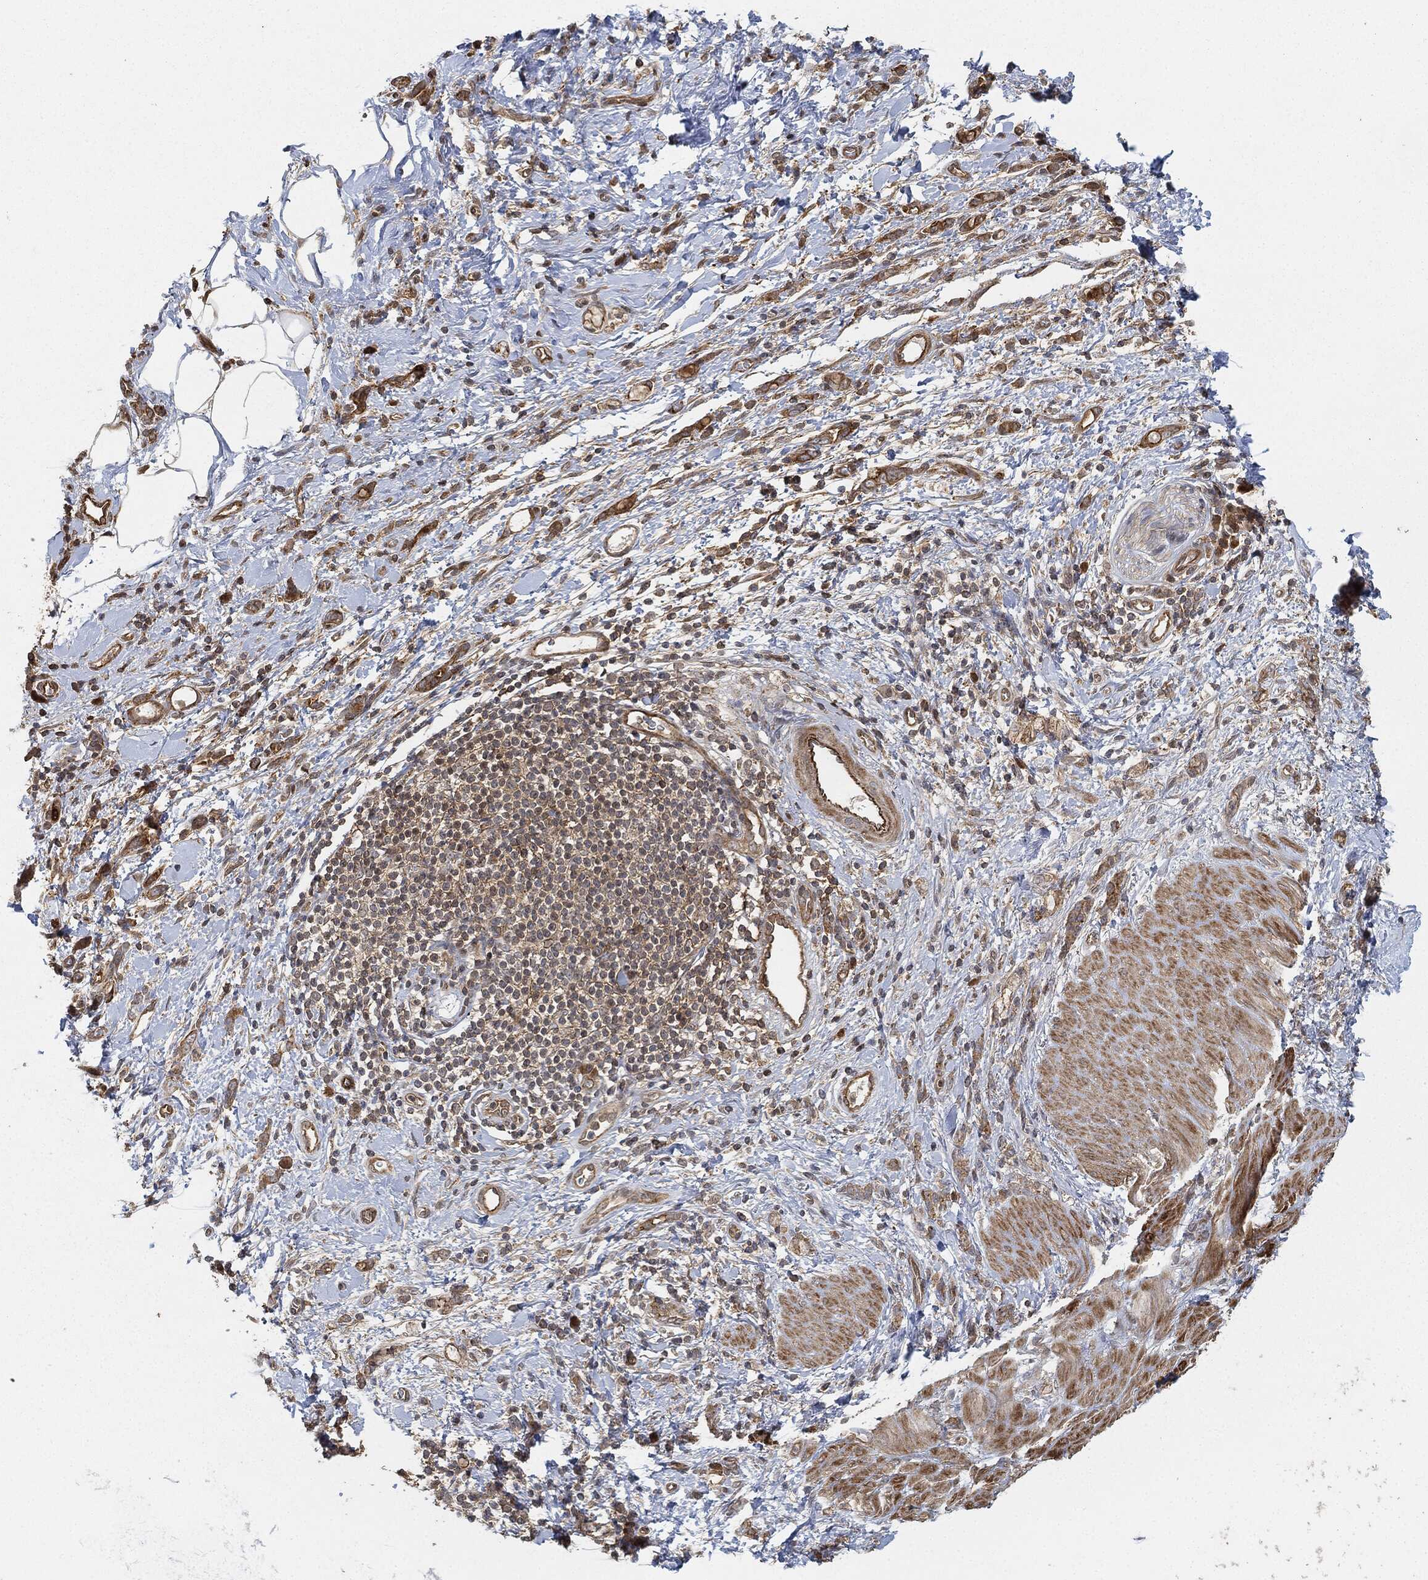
{"staining": {"intensity": "strong", "quantity": "25%-75%", "location": "cytoplasmic/membranous"}, "tissue": "stomach cancer", "cell_type": "Tumor cells", "image_type": "cancer", "snomed": [{"axis": "morphology", "description": "Normal tissue, NOS"}, {"axis": "morphology", "description": "Adenocarcinoma, NOS"}, {"axis": "topography", "description": "Stomach"}], "caption": "IHC (DAB (3,3'-diaminobenzidine)) staining of stomach cancer (adenocarcinoma) demonstrates strong cytoplasmic/membranous protein positivity in about 25%-75% of tumor cells.", "gene": "TPT1", "patient": {"sex": "male", "age": 67}}